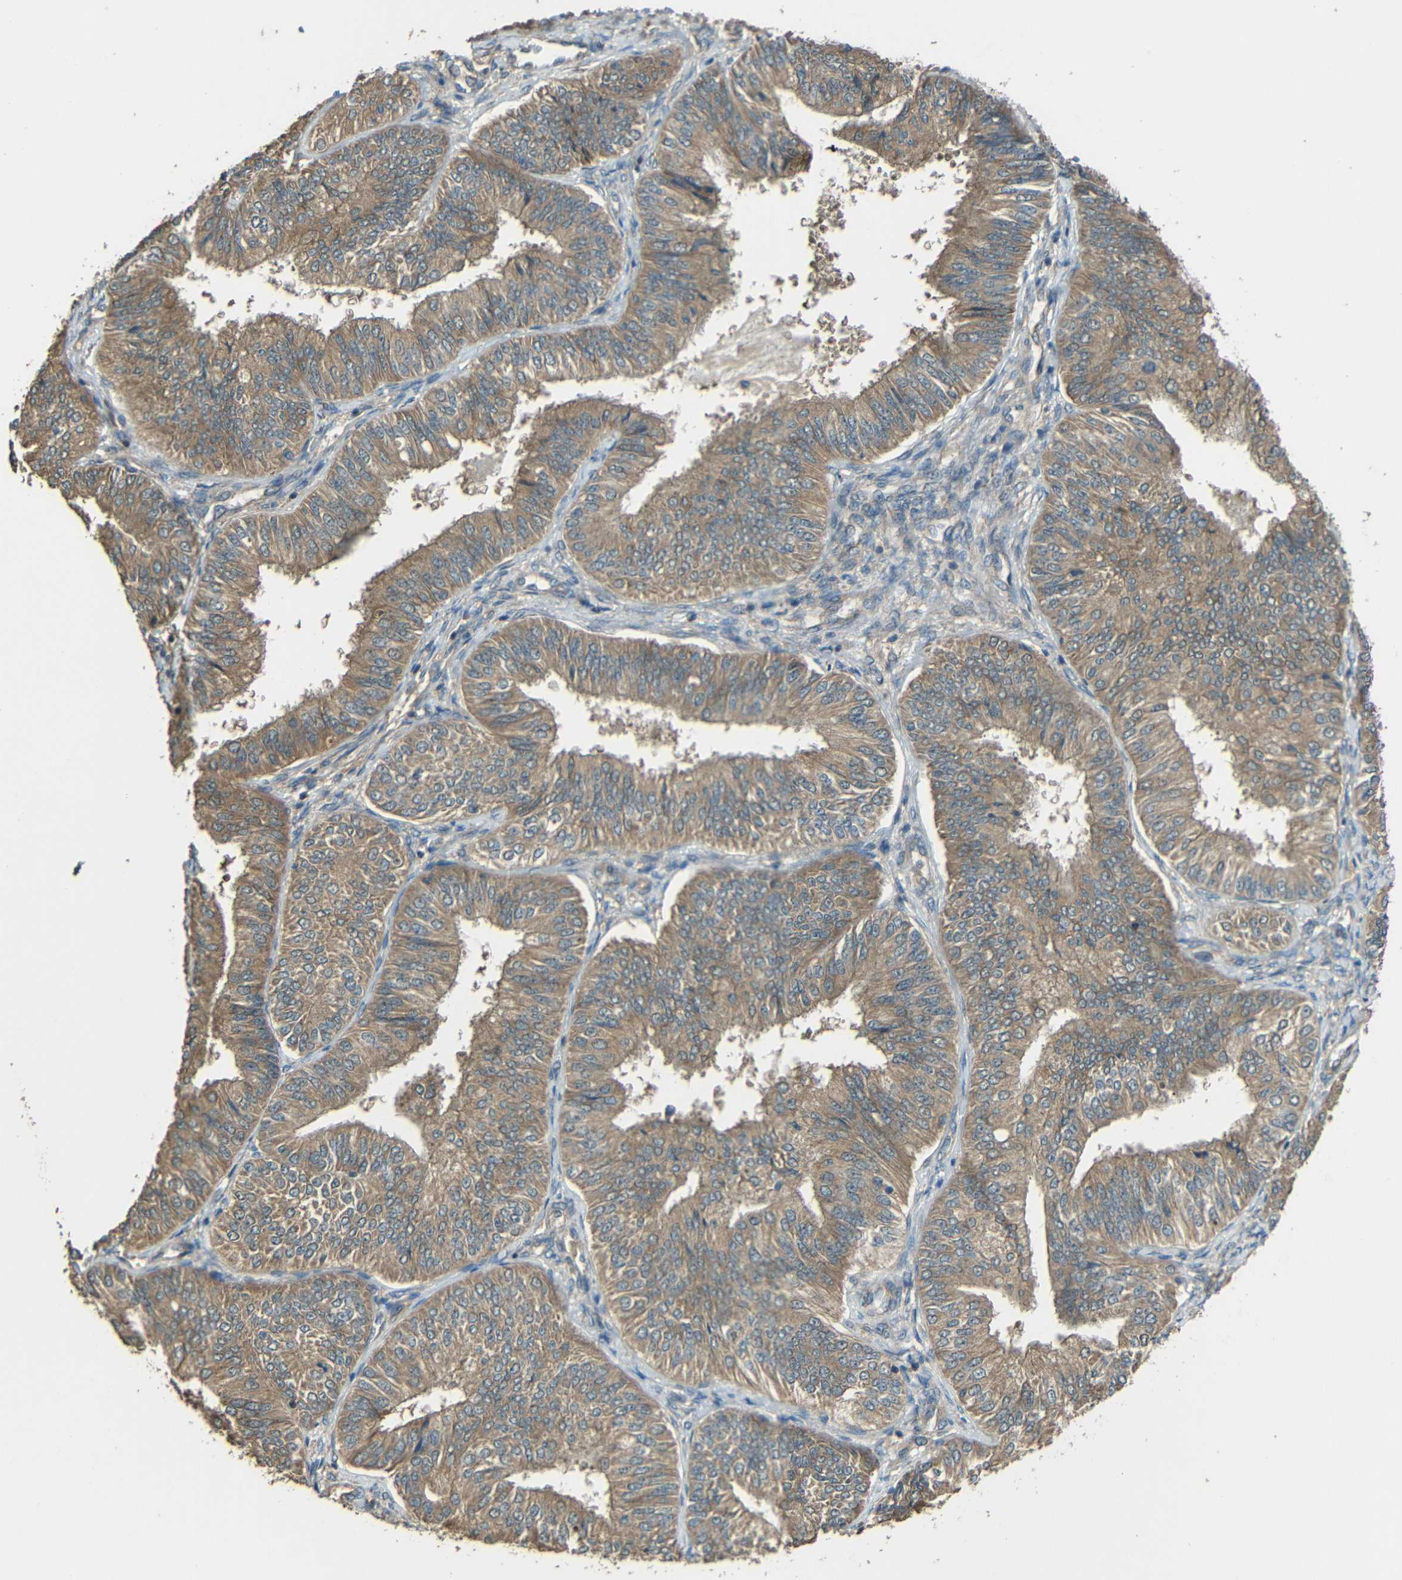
{"staining": {"intensity": "moderate", "quantity": ">75%", "location": "cytoplasmic/membranous"}, "tissue": "endometrial cancer", "cell_type": "Tumor cells", "image_type": "cancer", "snomed": [{"axis": "morphology", "description": "Adenocarcinoma, NOS"}, {"axis": "topography", "description": "Endometrium"}], "caption": "Human adenocarcinoma (endometrial) stained for a protein (brown) displays moderate cytoplasmic/membranous positive staining in about >75% of tumor cells.", "gene": "ACACA", "patient": {"sex": "female", "age": 58}}